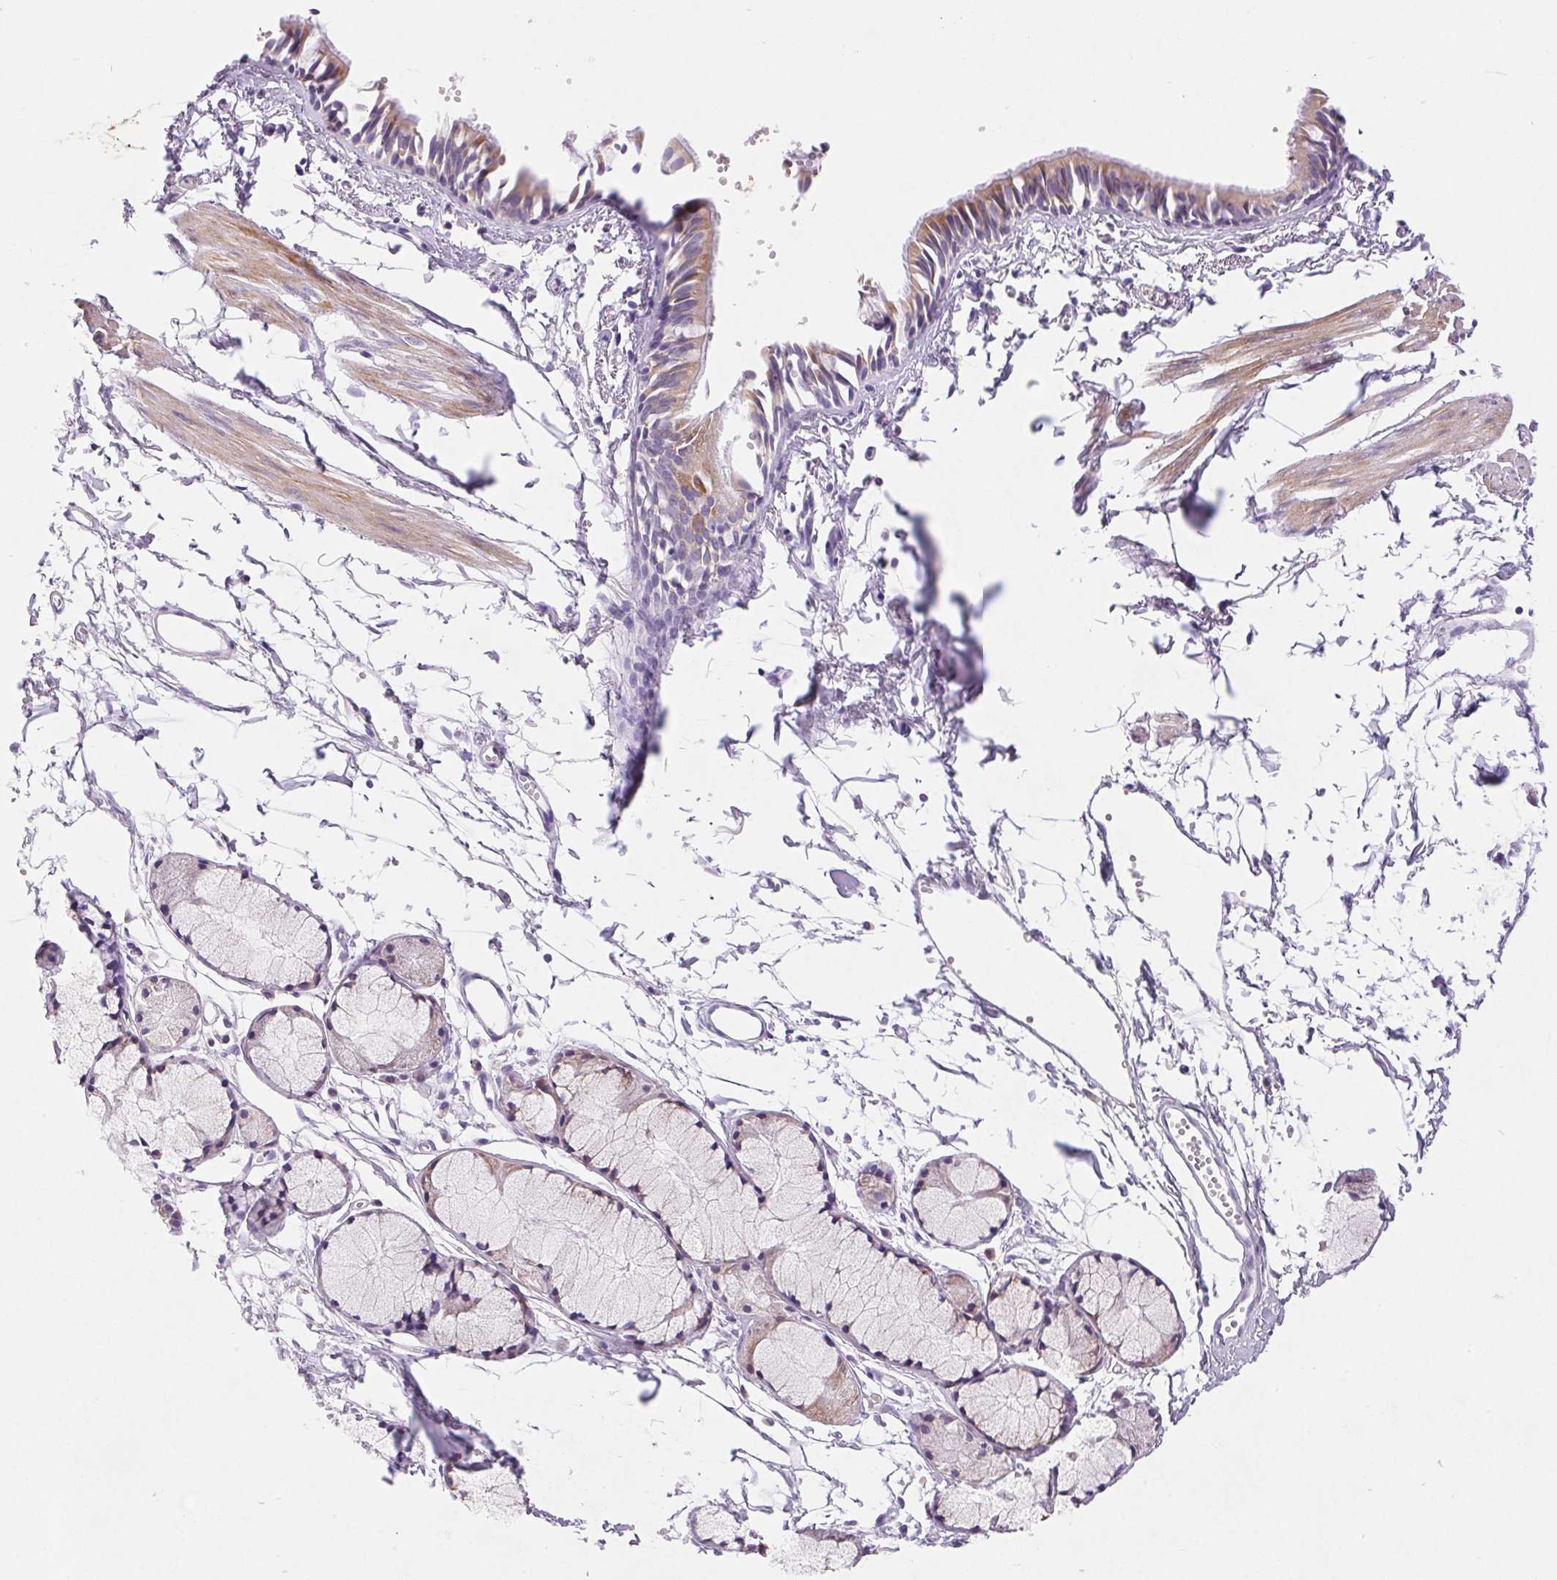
{"staining": {"intensity": "weak", "quantity": ">75%", "location": "cytoplasmic/membranous"}, "tissue": "bronchus", "cell_type": "Respiratory epithelial cells", "image_type": "normal", "snomed": [{"axis": "morphology", "description": "Normal tissue, NOS"}, {"axis": "topography", "description": "Bronchus"}], "caption": "Protein analysis of unremarkable bronchus displays weak cytoplasmic/membranous expression in about >75% of respiratory epithelial cells. (DAB = brown stain, brightfield microscopy at high magnification).", "gene": "ARHGAP11B", "patient": {"sex": "female", "age": 59}}